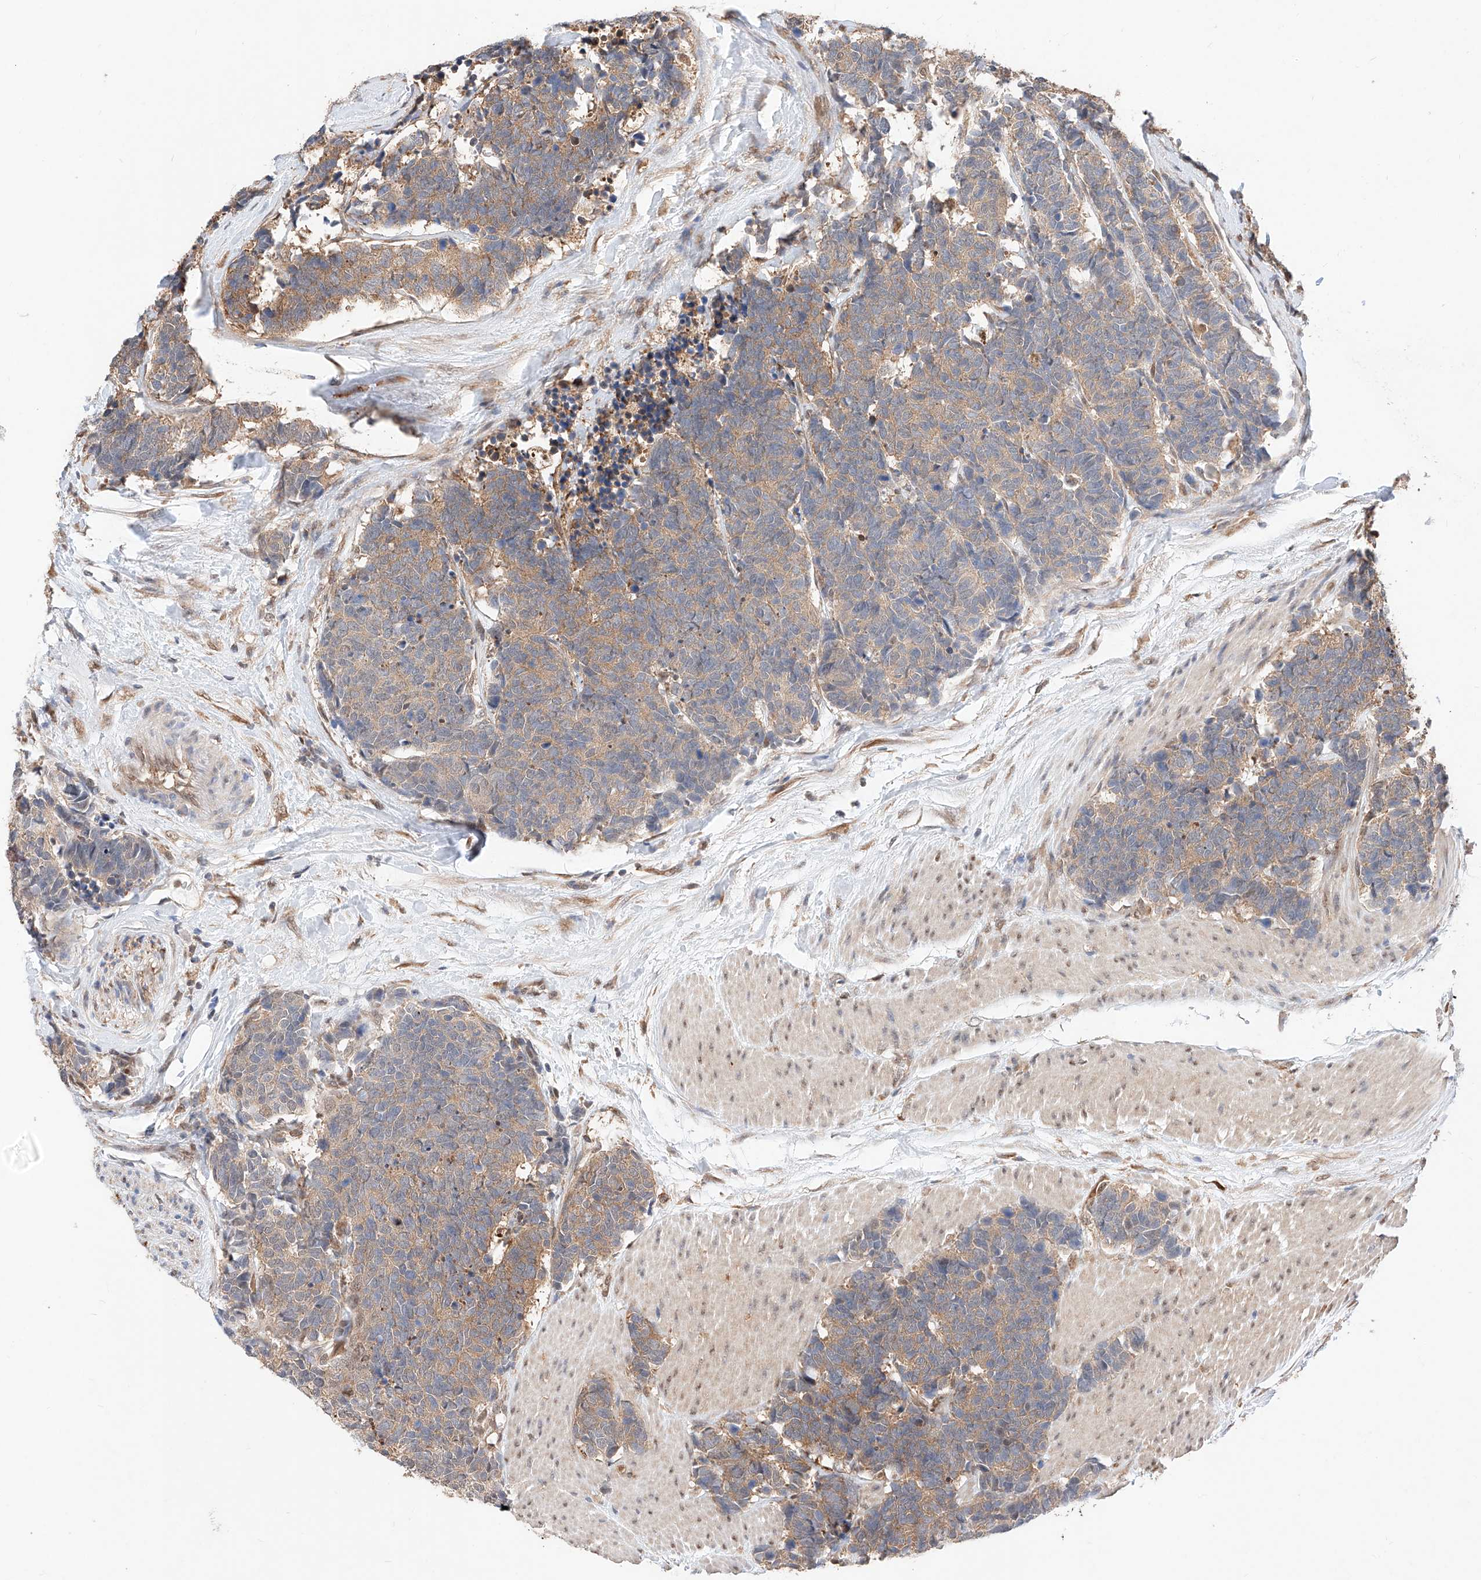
{"staining": {"intensity": "moderate", "quantity": "25%-75%", "location": "cytoplasmic/membranous"}, "tissue": "carcinoid", "cell_type": "Tumor cells", "image_type": "cancer", "snomed": [{"axis": "morphology", "description": "Carcinoma, NOS"}, {"axis": "morphology", "description": "Carcinoid, malignant, NOS"}, {"axis": "topography", "description": "Urinary bladder"}], "caption": "Protein staining exhibits moderate cytoplasmic/membranous staining in approximately 25%-75% of tumor cells in carcinoid.", "gene": "ZSCAN4", "patient": {"sex": "male", "age": 57}}